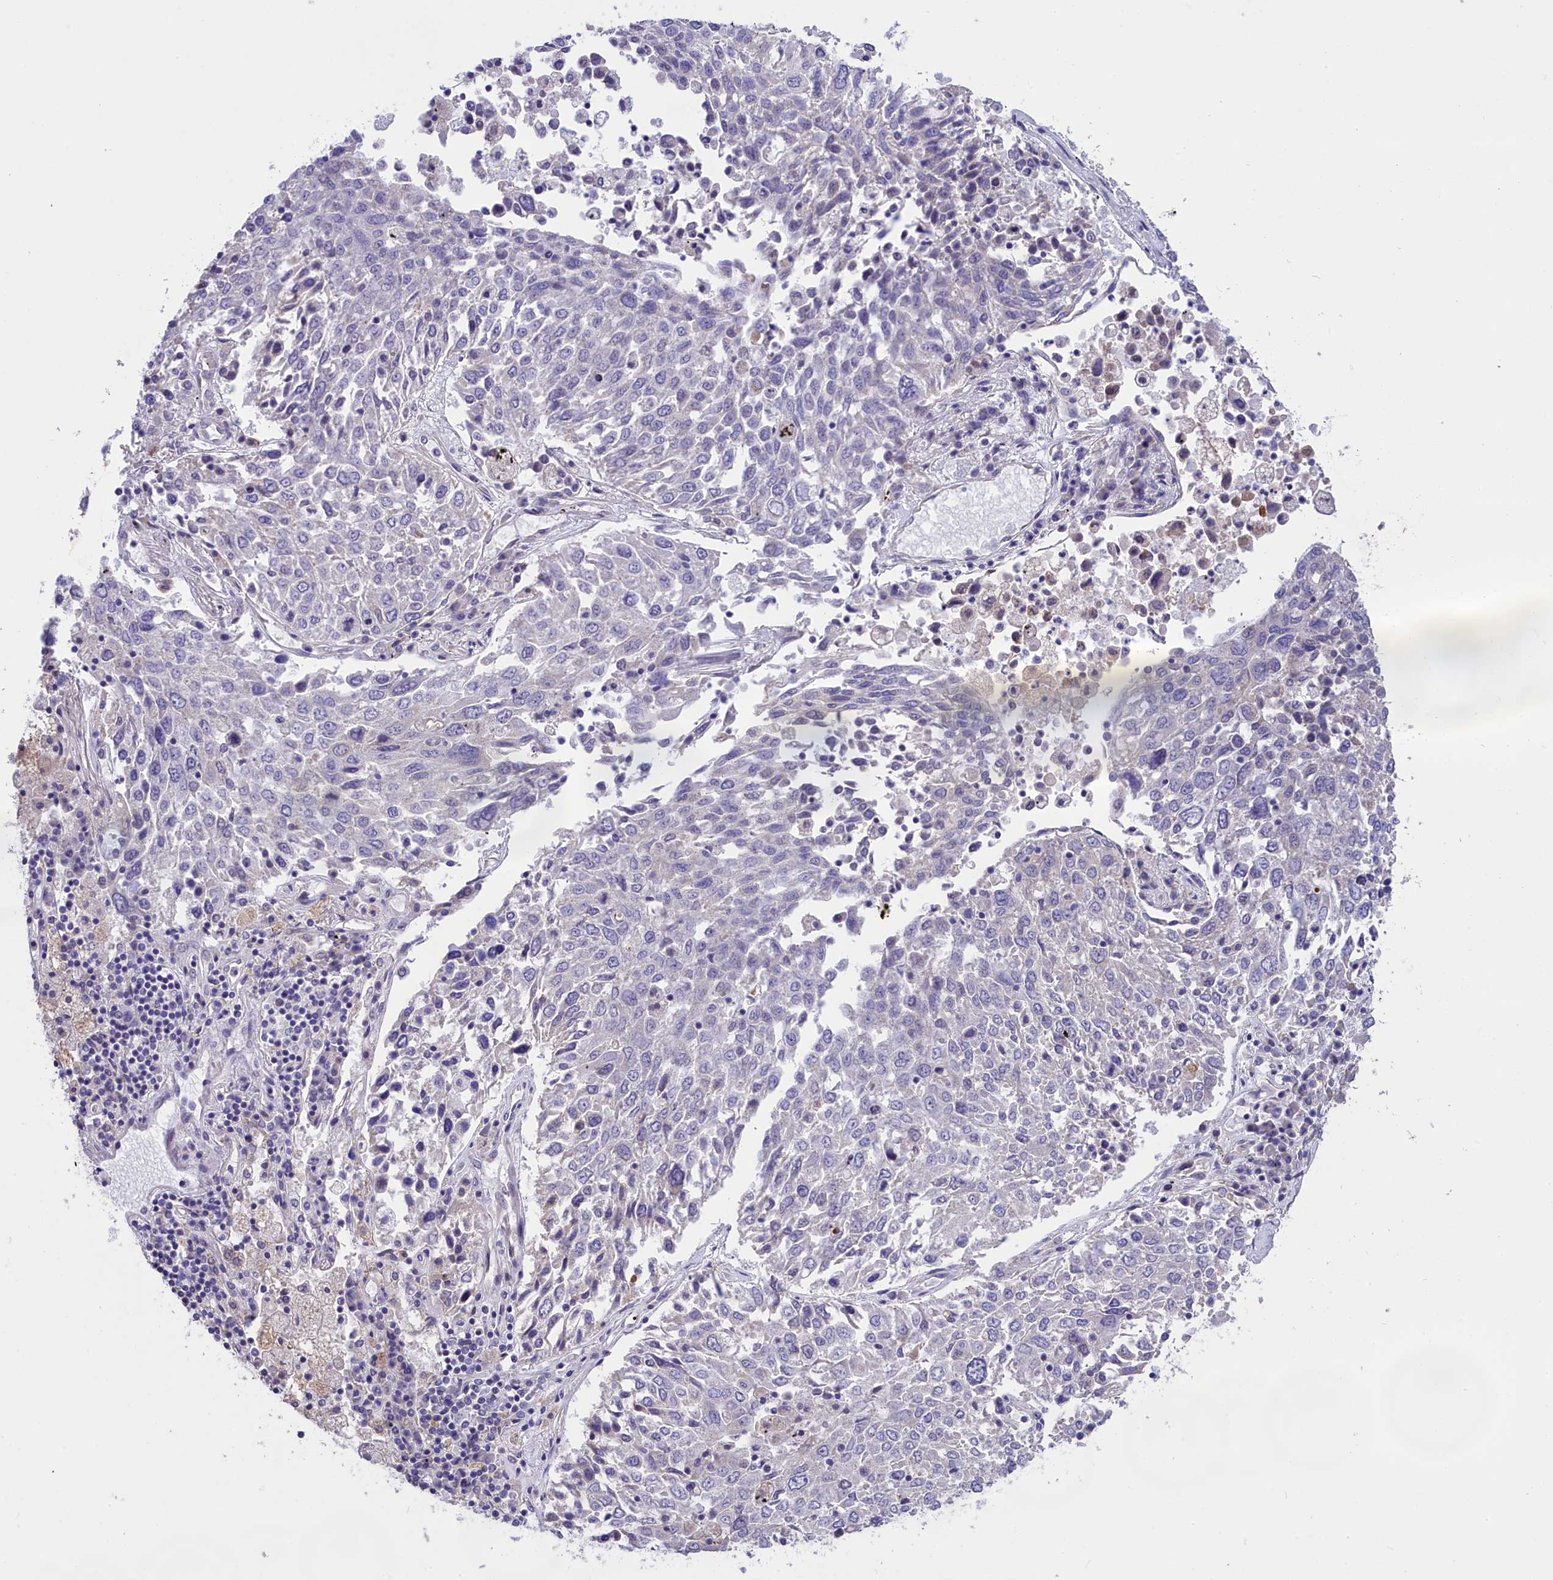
{"staining": {"intensity": "negative", "quantity": "none", "location": "none"}, "tissue": "lung cancer", "cell_type": "Tumor cells", "image_type": "cancer", "snomed": [{"axis": "morphology", "description": "Squamous cell carcinoma, NOS"}, {"axis": "topography", "description": "Lung"}], "caption": "Lung cancer (squamous cell carcinoma) was stained to show a protein in brown. There is no significant positivity in tumor cells.", "gene": "CYP2U1", "patient": {"sex": "male", "age": 65}}